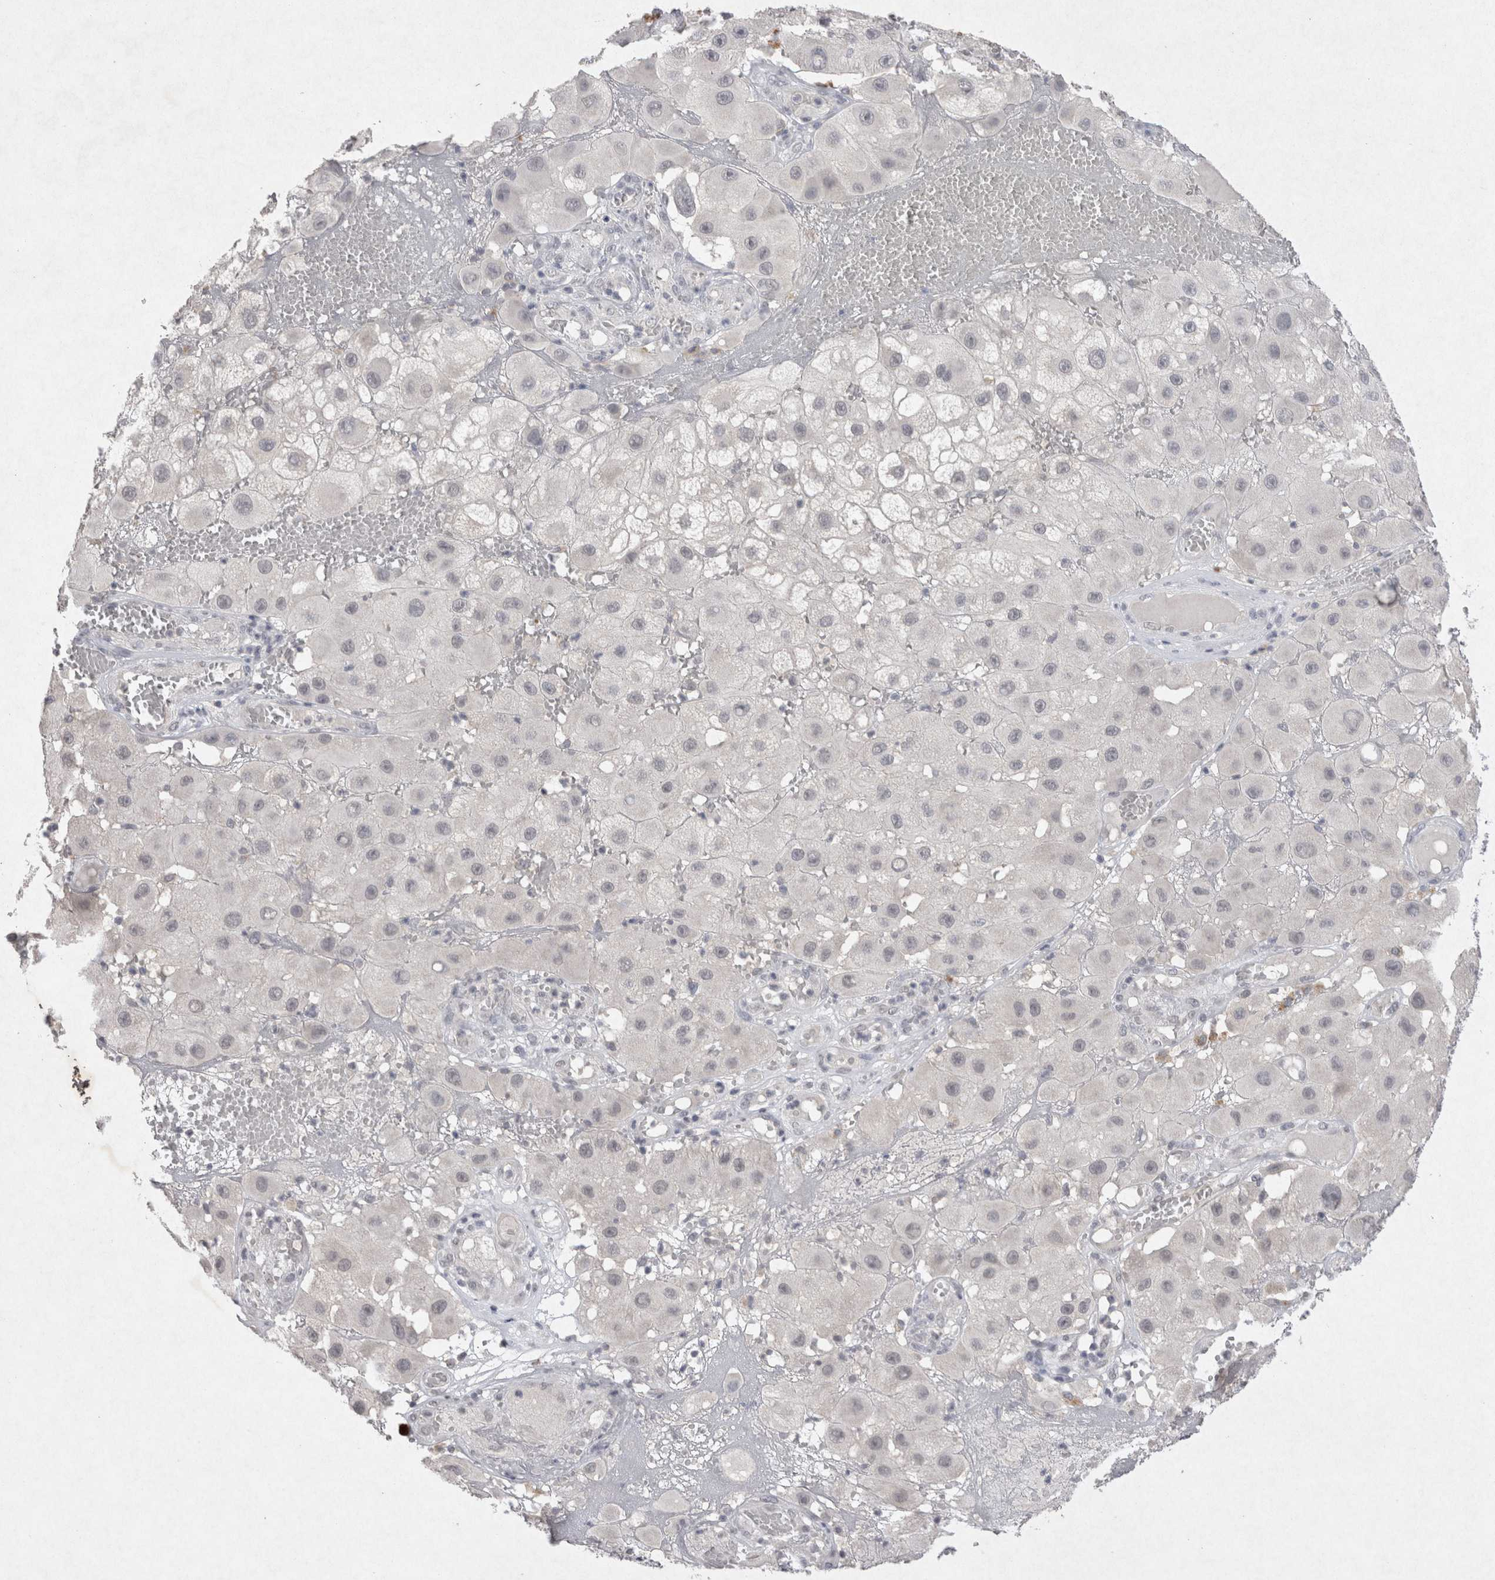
{"staining": {"intensity": "negative", "quantity": "none", "location": "none"}, "tissue": "melanoma", "cell_type": "Tumor cells", "image_type": "cancer", "snomed": [{"axis": "morphology", "description": "Malignant melanoma, NOS"}, {"axis": "topography", "description": "Skin"}], "caption": "This is an immunohistochemistry (IHC) histopathology image of melanoma. There is no positivity in tumor cells.", "gene": "LYVE1", "patient": {"sex": "female", "age": 81}}